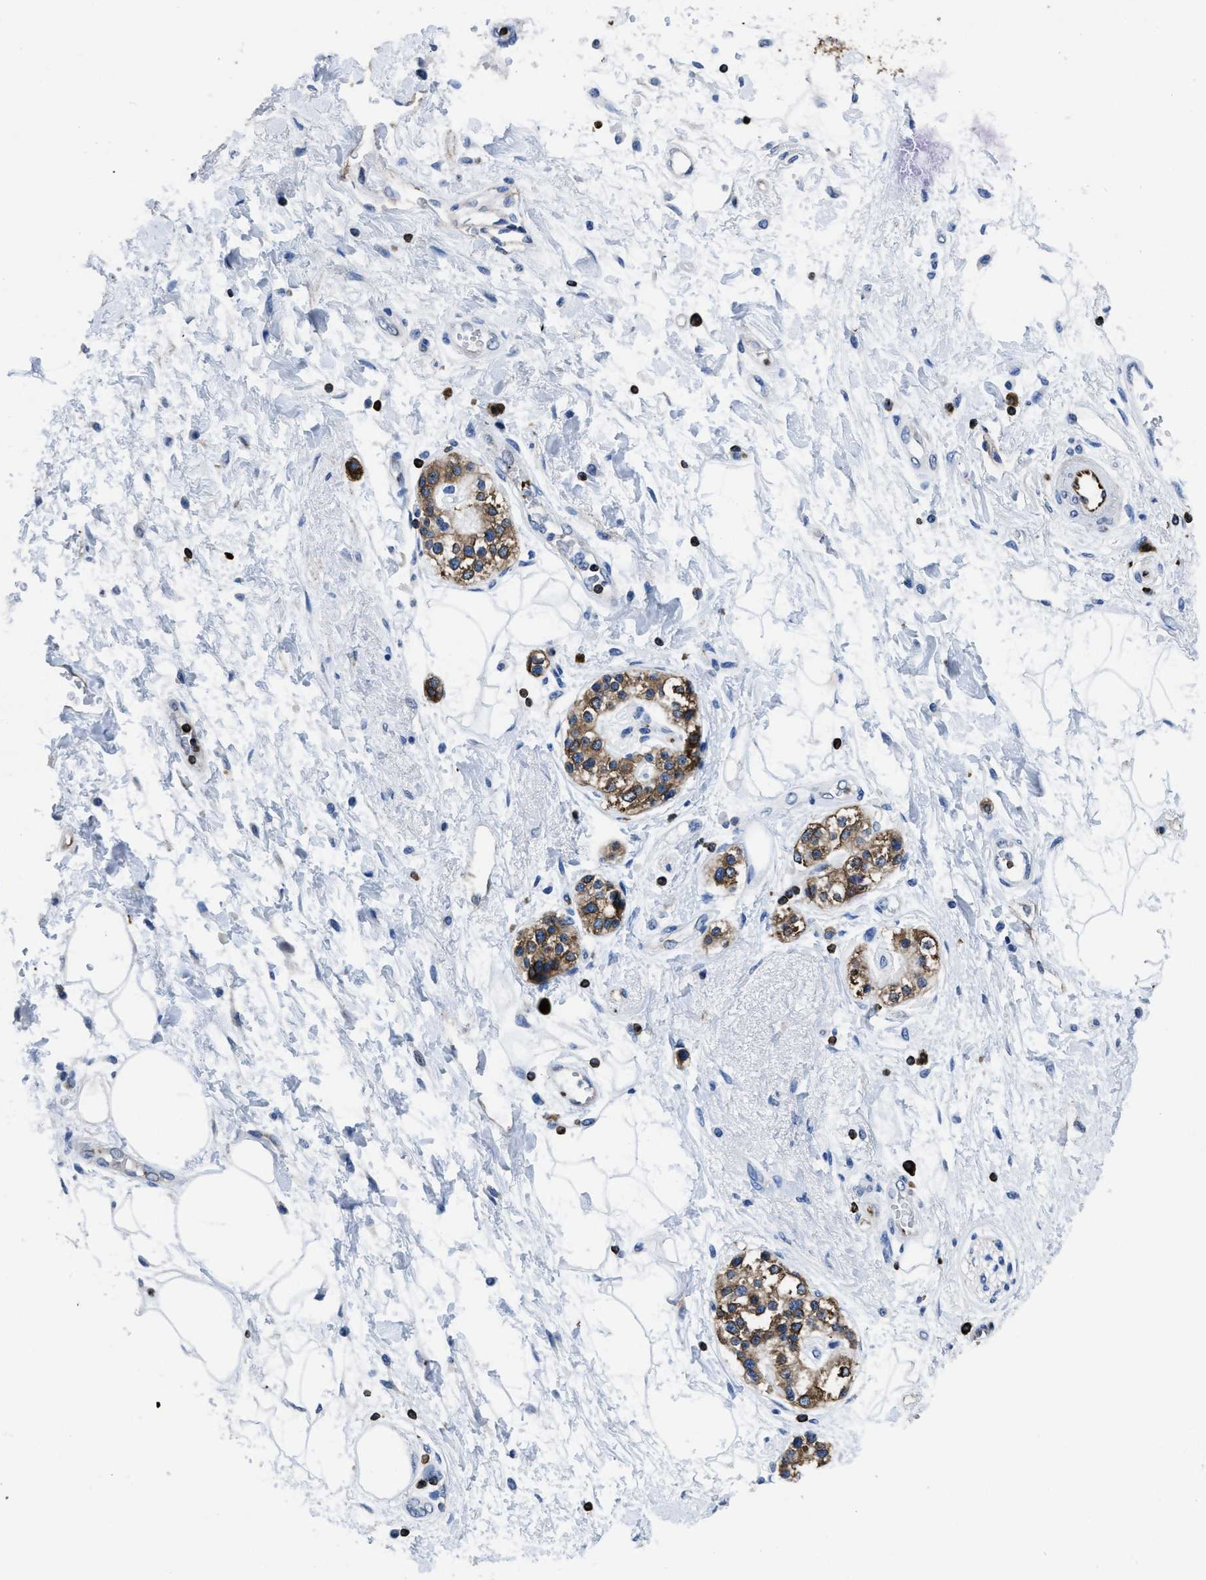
{"staining": {"intensity": "negative", "quantity": "none", "location": "none"}, "tissue": "adipose tissue", "cell_type": "Adipocytes", "image_type": "normal", "snomed": [{"axis": "morphology", "description": "Normal tissue, NOS"}, {"axis": "morphology", "description": "Adenocarcinoma, NOS"}, {"axis": "topography", "description": "Duodenum"}, {"axis": "topography", "description": "Peripheral nerve tissue"}], "caption": "Immunohistochemistry (IHC) photomicrograph of benign adipose tissue: human adipose tissue stained with DAB (3,3'-diaminobenzidine) reveals no significant protein positivity in adipocytes. (Brightfield microscopy of DAB (3,3'-diaminobenzidine) IHC at high magnification).", "gene": "ITGA3", "patient": {"sex": "female", "age": 60}}